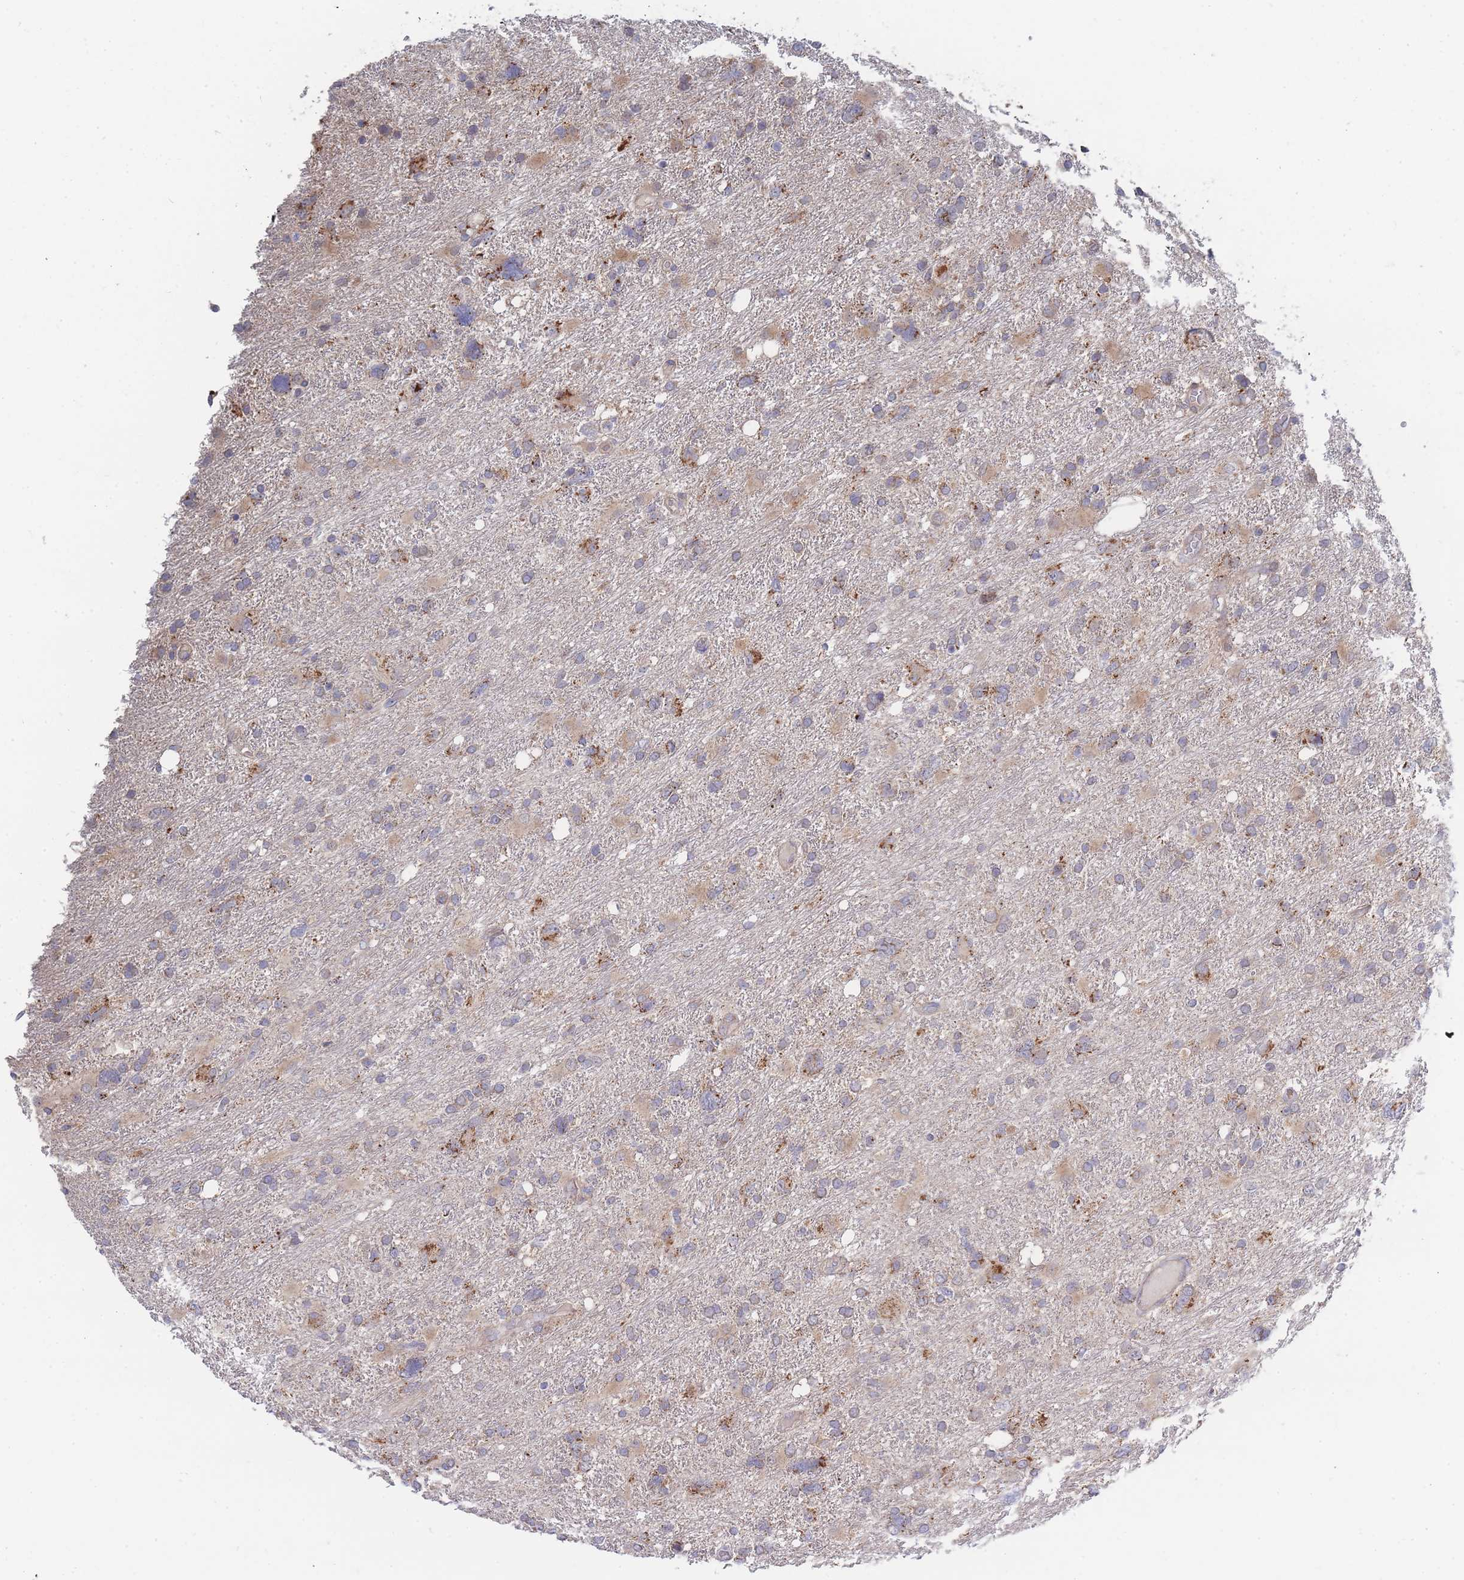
{"staining": {"intensity": "weak", "quantity": "<25%", "location": "cytoplasmic/membranous"}, "tissue": "glioma", "cell_type": "Tumor cells", "image_type": "cancer", "snomed": [{"axis": "morphology", "description": "Glioma, malignant, High grade"}, {"axis": "topography", "description": "Brain"}], "caption": "Immunohistochemistry (IHC) photomicrograph of neoplastic tissue: human glioma stained with DAB (3,3'-diaminobenzidine) displays no significant protein staining in tumor cells.", "gene": "NUB1", "patient": {"sex": "male", "age": 61}}